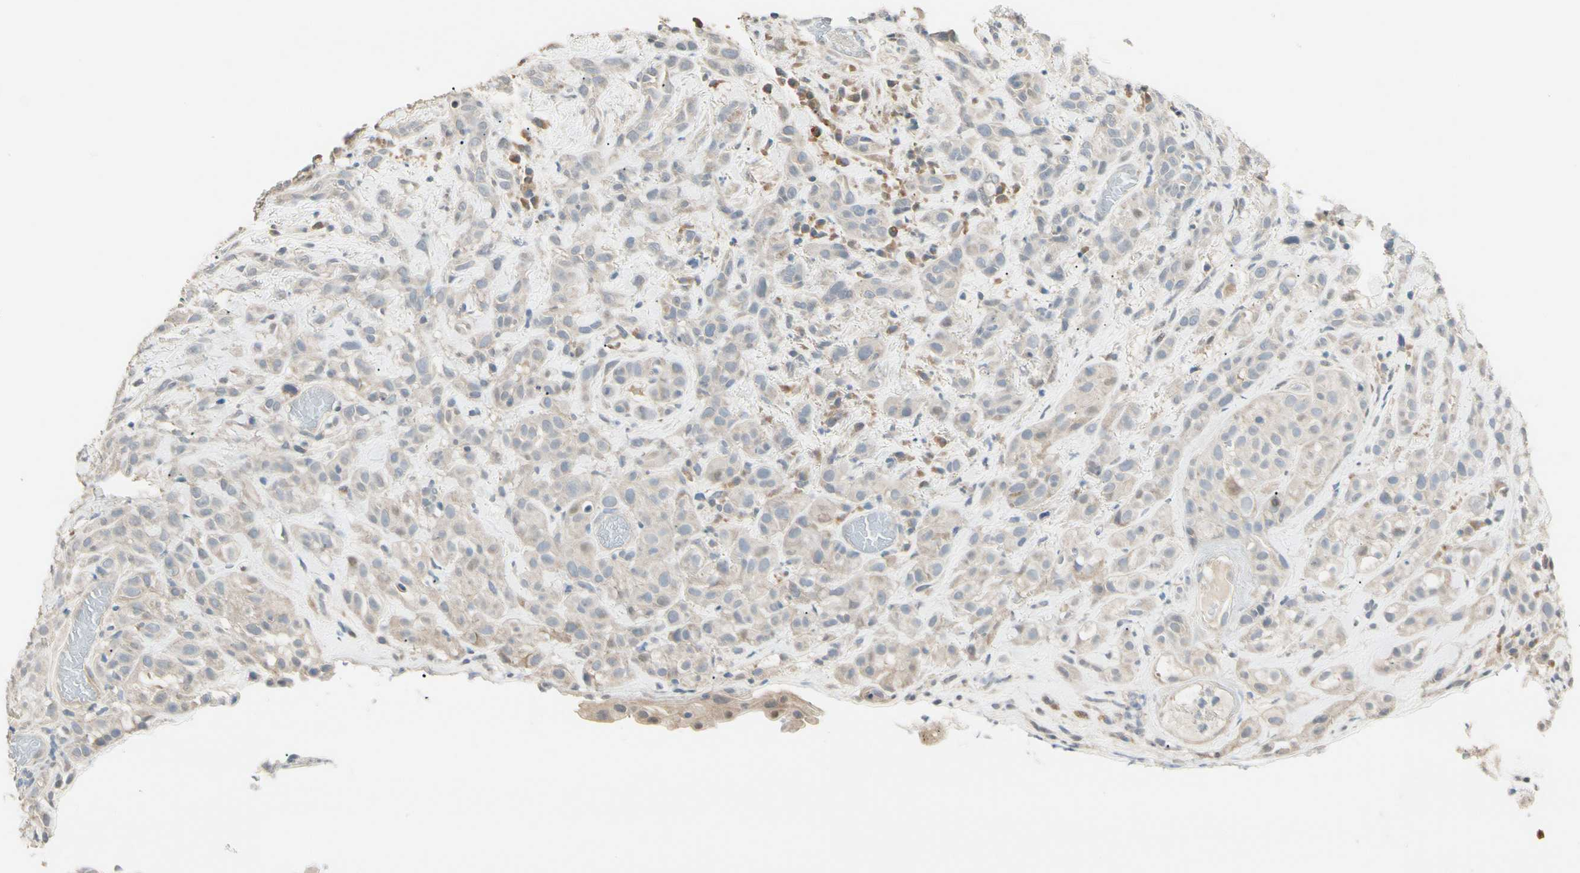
{"staining": {"intensity": "weak", "quantity": "25%-75%", "location": "cytoplasmic/membranous"}, "tissue": "head and neck cancer", "cell_type": "Tumor cells", "image_type": "cancer", "snomed": [{"axis": "morphology", "description": "Squamous cell carcinoma, NOS"}, {"axis": "topography", "description": "Head-Neck"}], "caption": "This micrograph demonstrates immunohistochemistry staining of head and neck squamous cell carcinoma, with low weak cytoplasmic/membranous expression in approximately 25%-75% of tumor cells.", "gene": "GNE", "patient": {"sex": "male", "age": 62}}